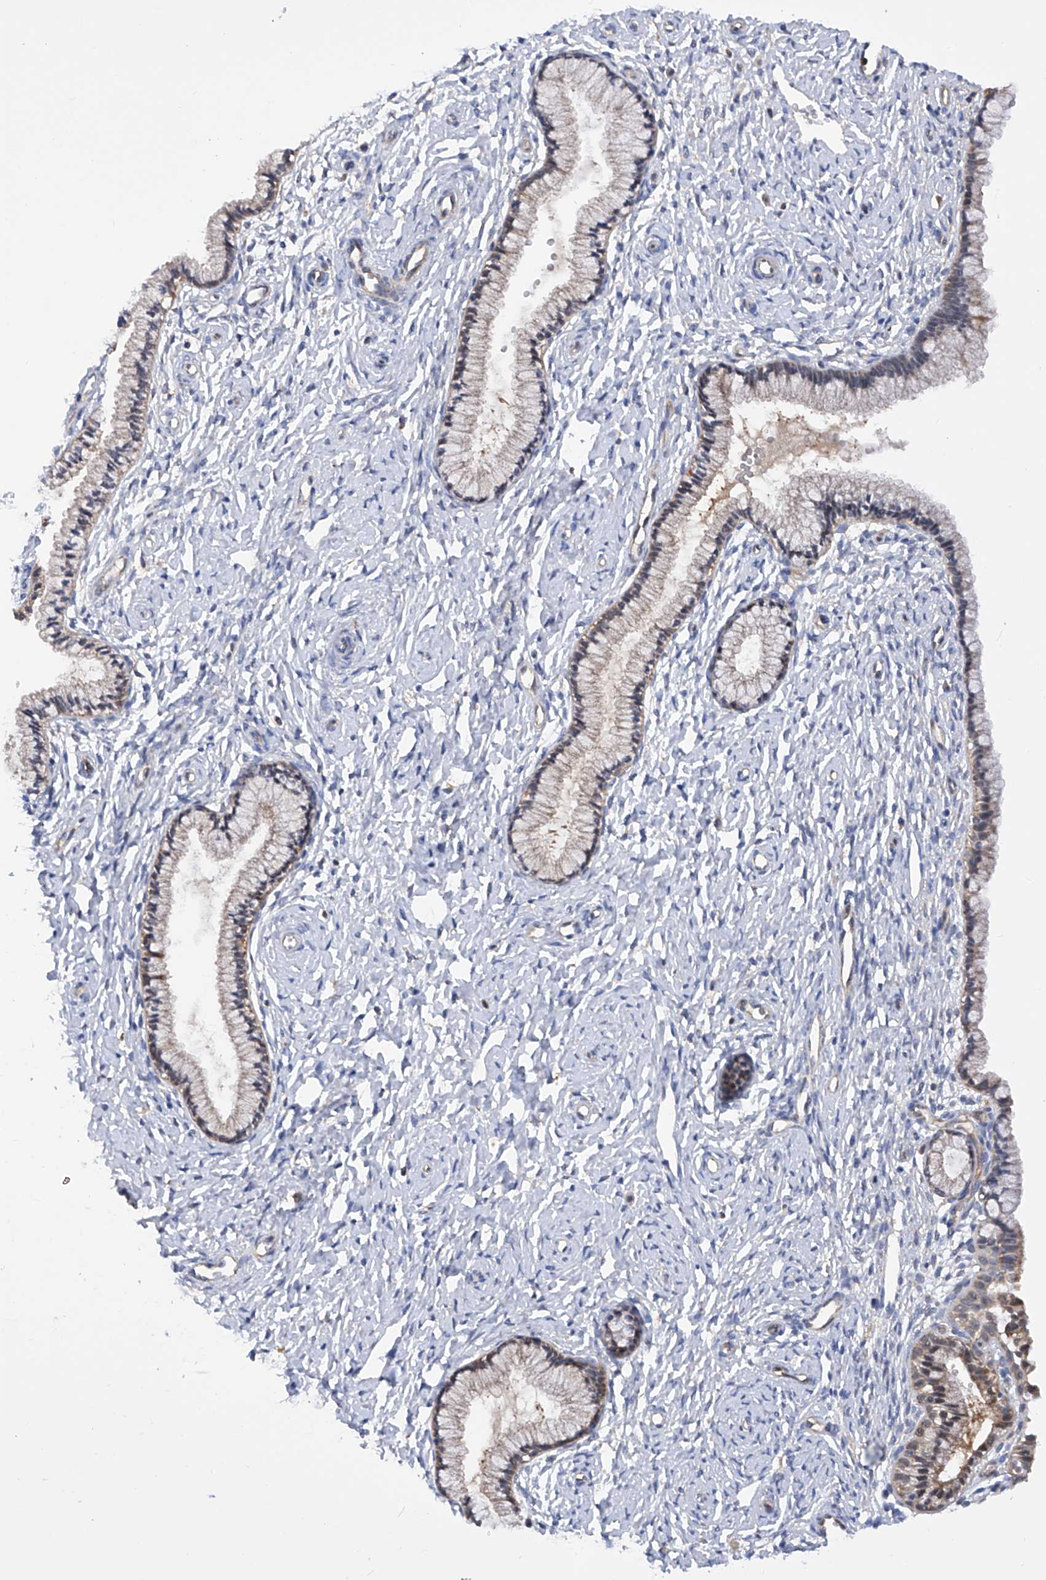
{"staining": {"intensity": "weak", "quantity": "25%-75%", "location": "cytoplasmic/membranous"}, "tissue": "cervix", "cell_type": "Glandular cells", "image_type": "normal", "snomed": [{"axis": "morphology", "description": "Normal tissue, NOS"}, {"axis": "topography", "description": "Cervix"}], "caption": "Cervix stained for a protein exhibits weak cytoplasmic/membranous positivity in glandular cells. (Brightfield microscopy of DAB IHC at high magnification).", "gene": "SPATA20", "patient": {"sex": "female", "age": 33}}